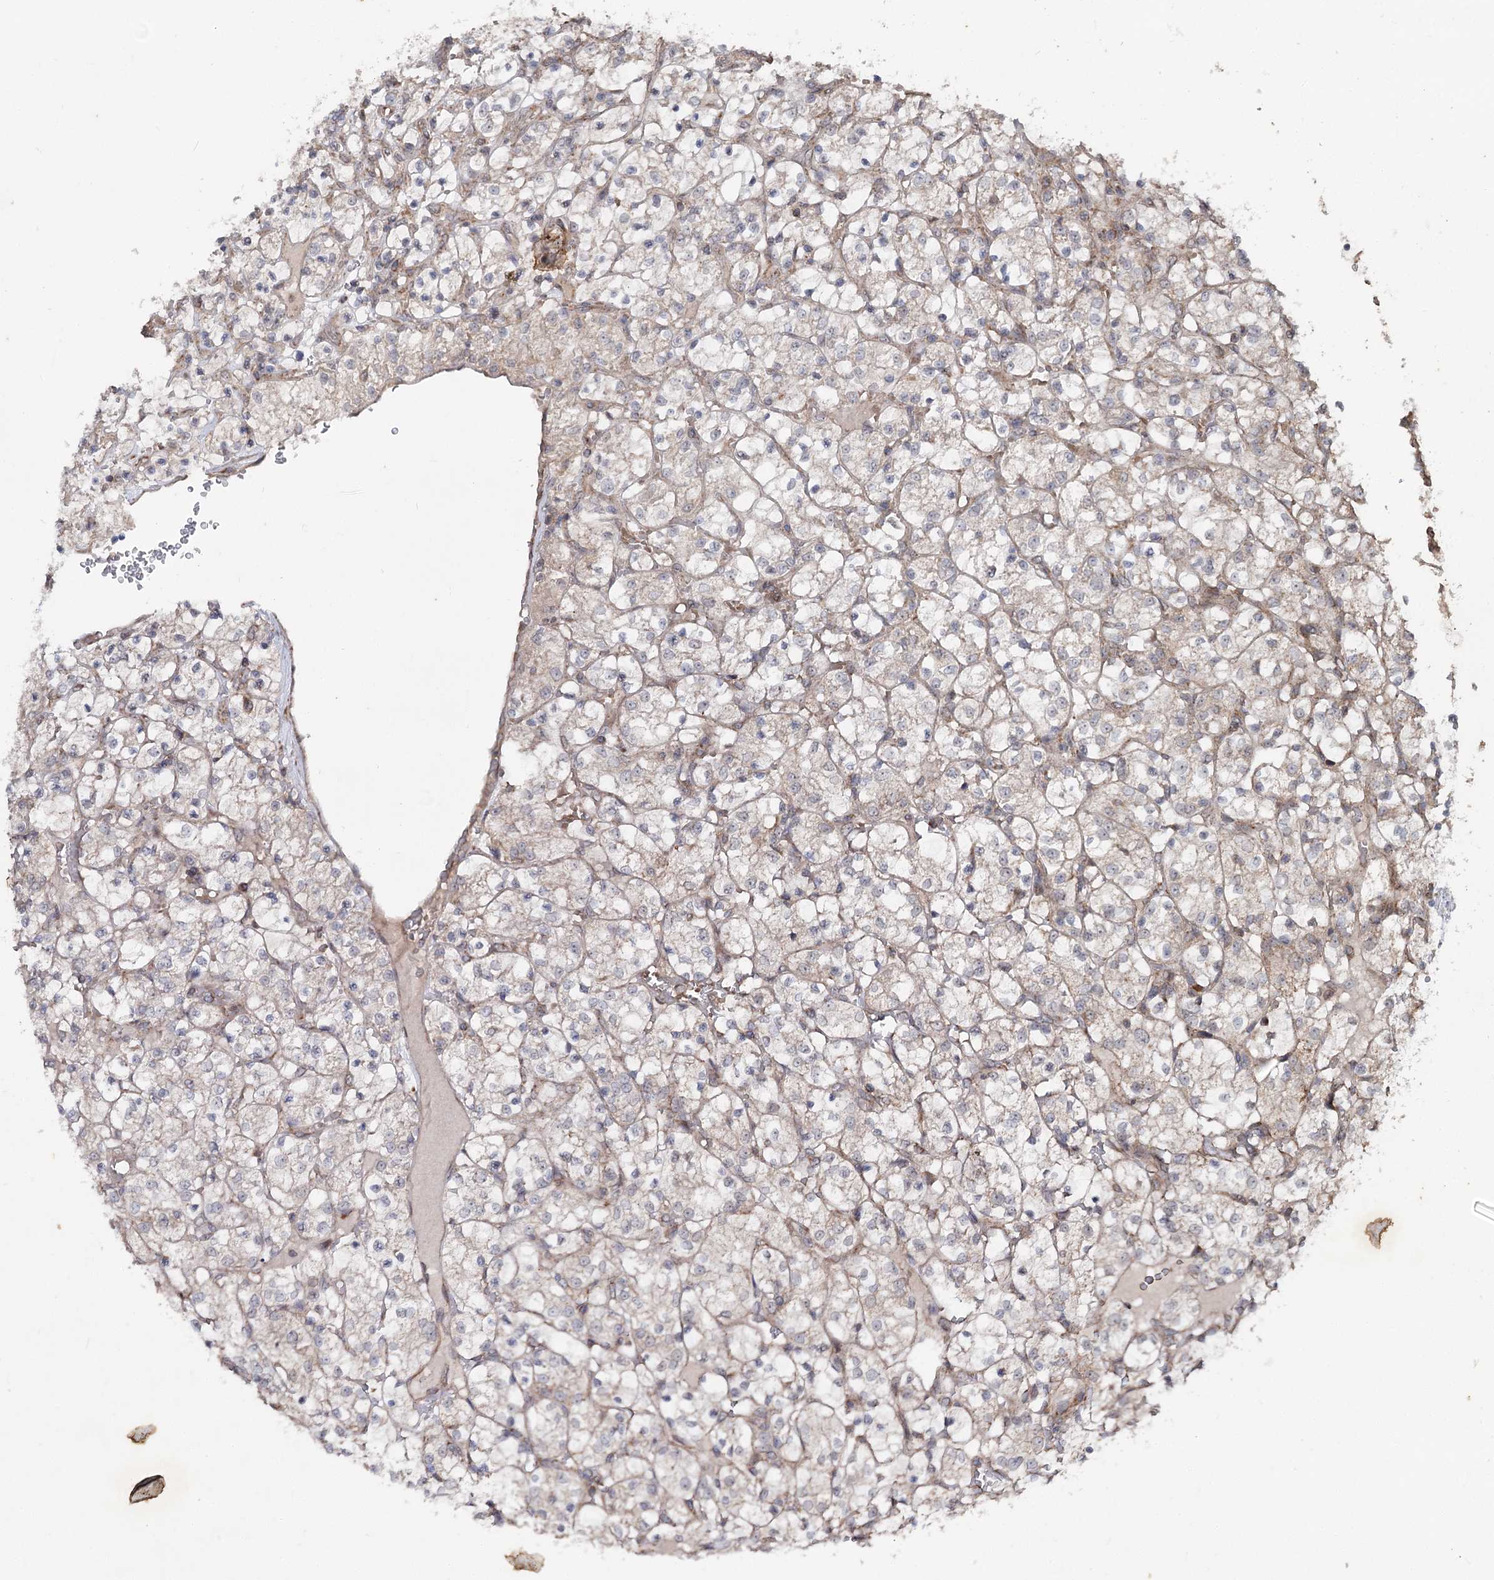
{"staining": {"intensity": "weak", "quantity": "<25%", "location": "cytoplasmic/membranous"}, "tissue": "renal cancer", "cell_type": "Tumor cells", "image_type": "cancer", "snomed": [{"axis": "morphology", "description": "Adenocarcinoma, NOS"}, {"axis": "topography", "description": "Kidney"}], "caption": "Immunohistochemistry (IHC) photomicrograph of renal cancer (adenocarcinoma) stained for a protein (brown), which displays no expression in tumor cells.", "gene": "MINDY3", "patient": {"sex": "female", "age": 69}}